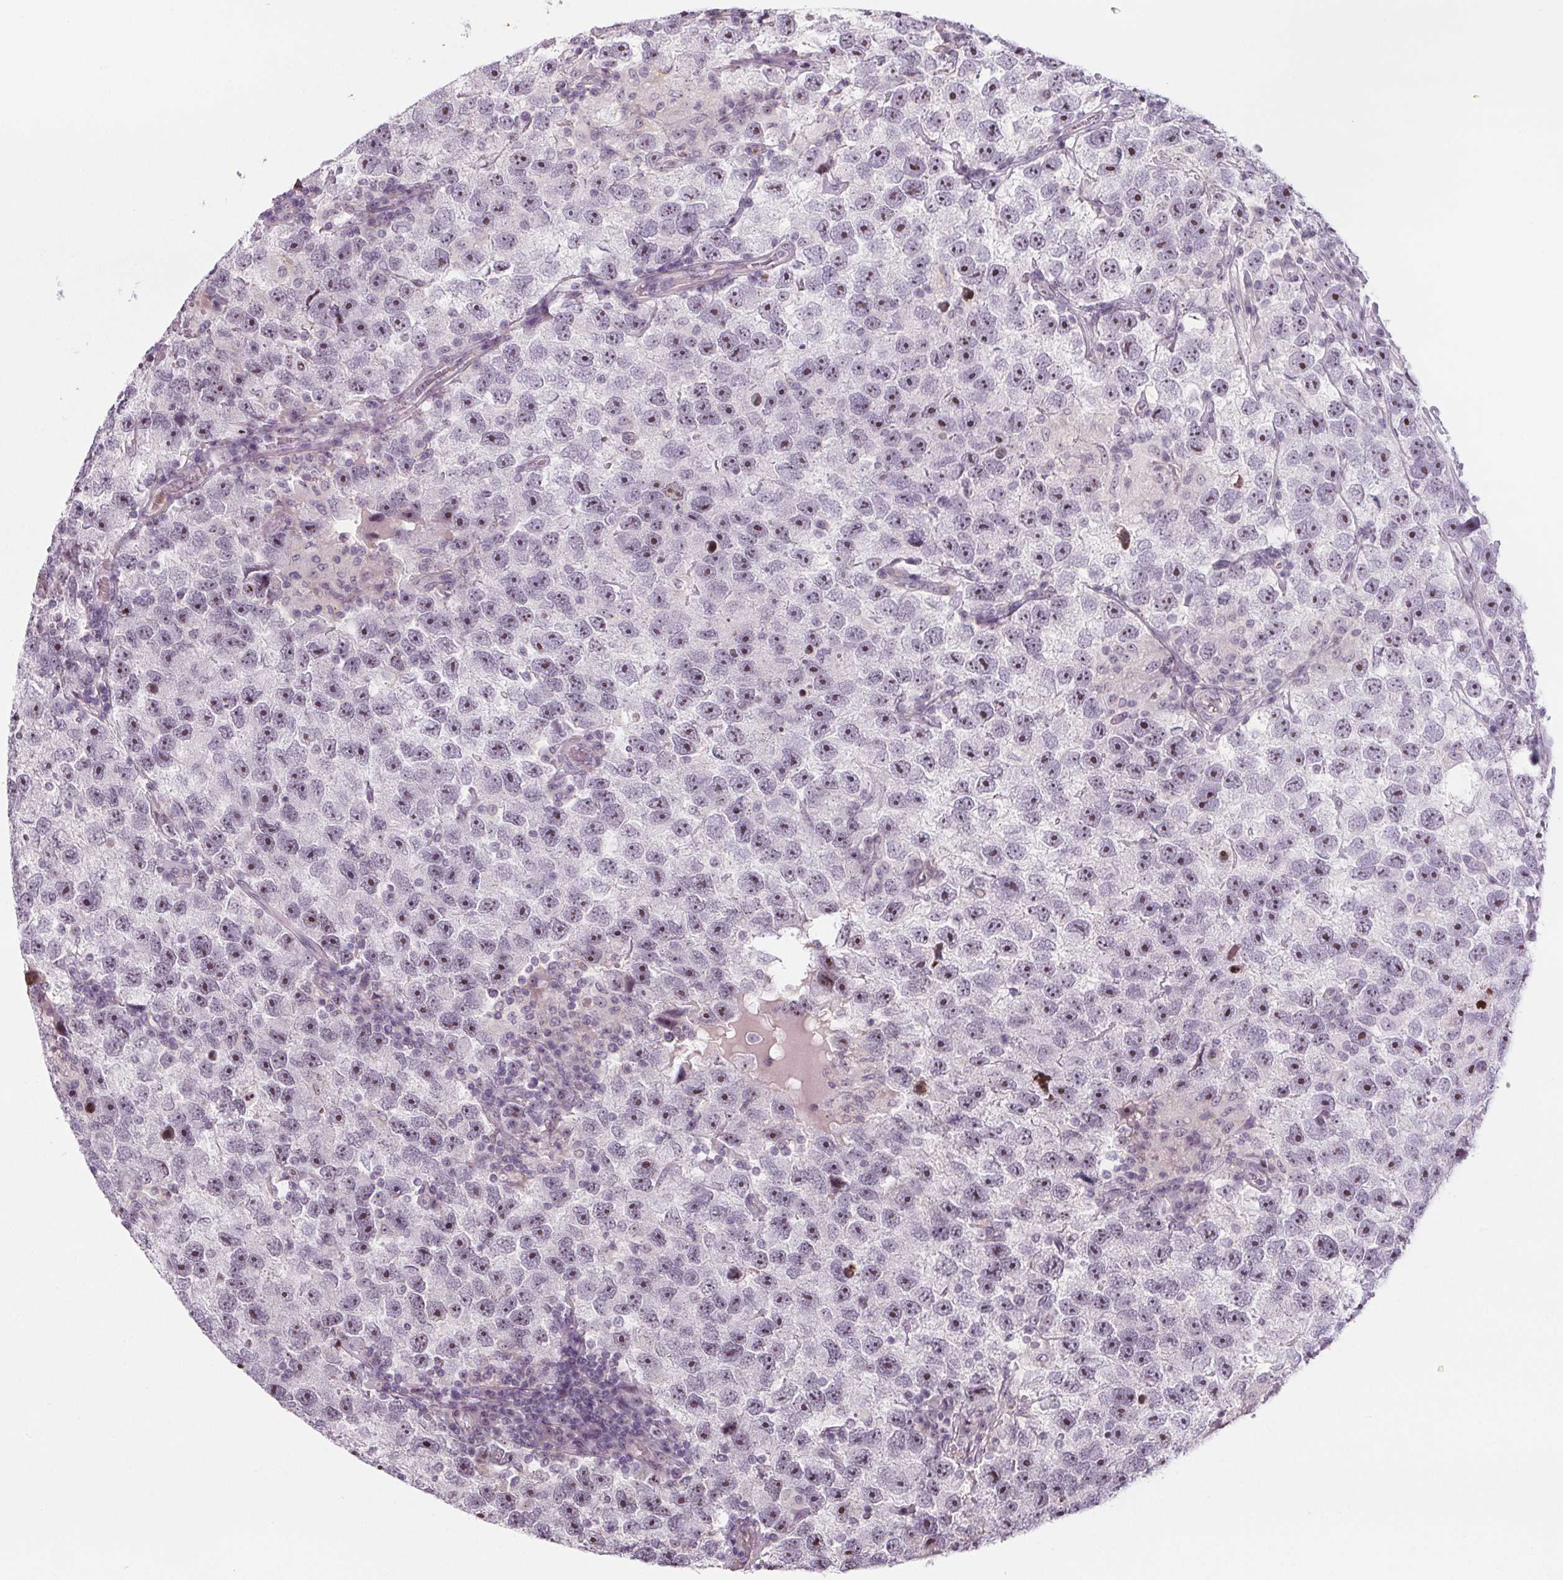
{"staining": {"intensity": "moderate", "quantity": ">75%", "location": "nuclear"}, "tissue": "testis cancer", "cell_type": "Tumor cells", "image_type": "cancer", "snomed": [{"axis": "morphology", "description": "Seminoma, NOS"}, {"axis": "topography", "description": "Testis"}], "caption": "A photomicrograph showing moderate nuclear expression in approximately >75% of tumor cells in seminoma (testis), as visualized by brown immunohistochemical staining.", "gene": "NOLC1", "patient": {"sex": "male", "age": 26}}